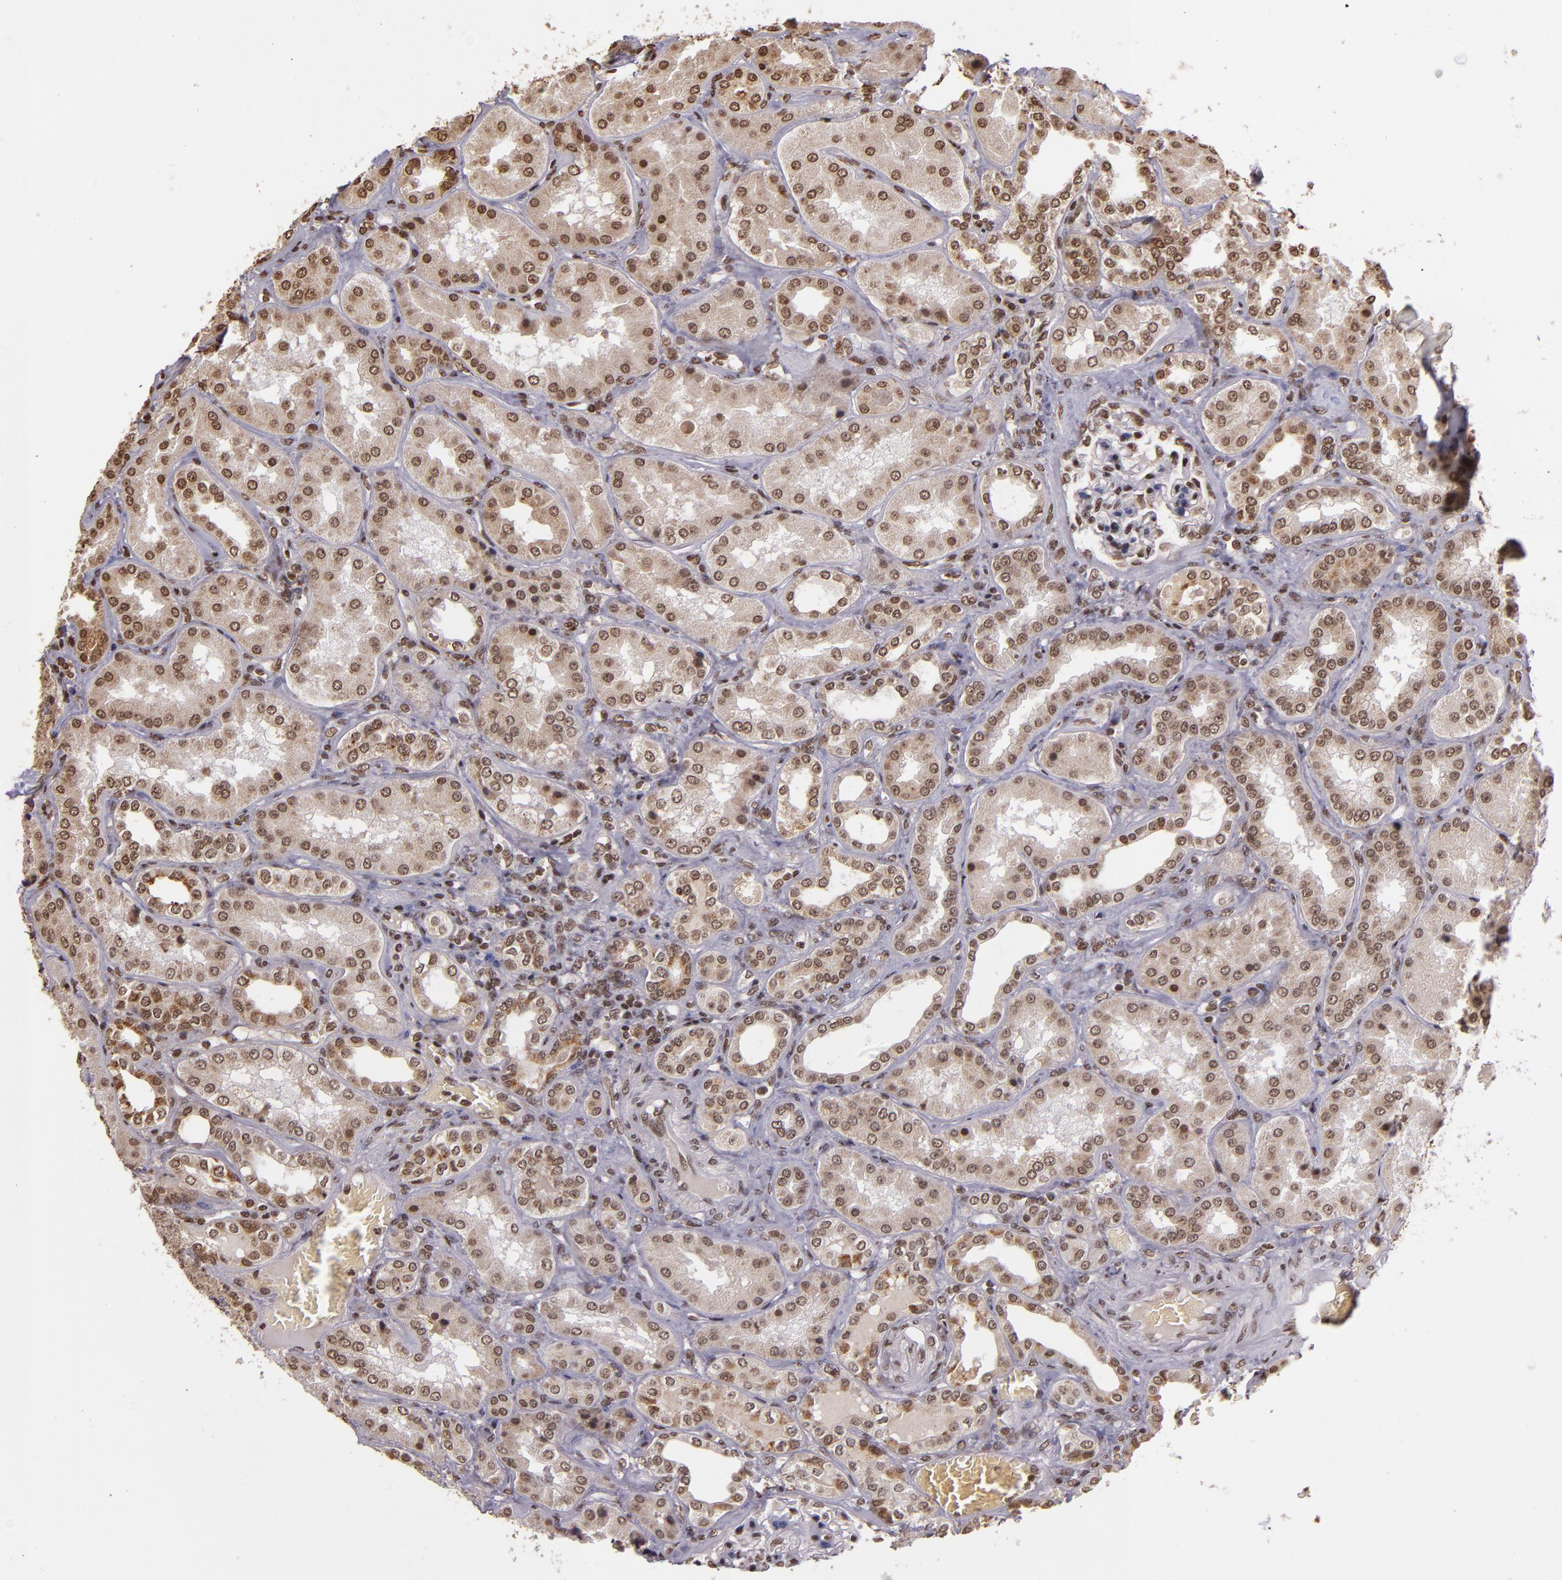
{"staining": {"intensity": "weak", "quantity": "<25%", "location": "nuclear"}, "tissue": "kidney", "cell_type": "Cells in glomeruli", "image_type": "normal", "snomed": [{"axis": "morphology", "description": "Normal tissue, NOS"}, {"axis": "topography", "description": "Kidney"}], "caption": "Immunohistochemistry histopathology image of benign kidney: human kidney stained with DAB (3,3'-diaminobenzidine) displays no significant protein positivity in cells in glomeruli.", "gene": "CUL3", "patient": {"sex": "female", "age": 56}}